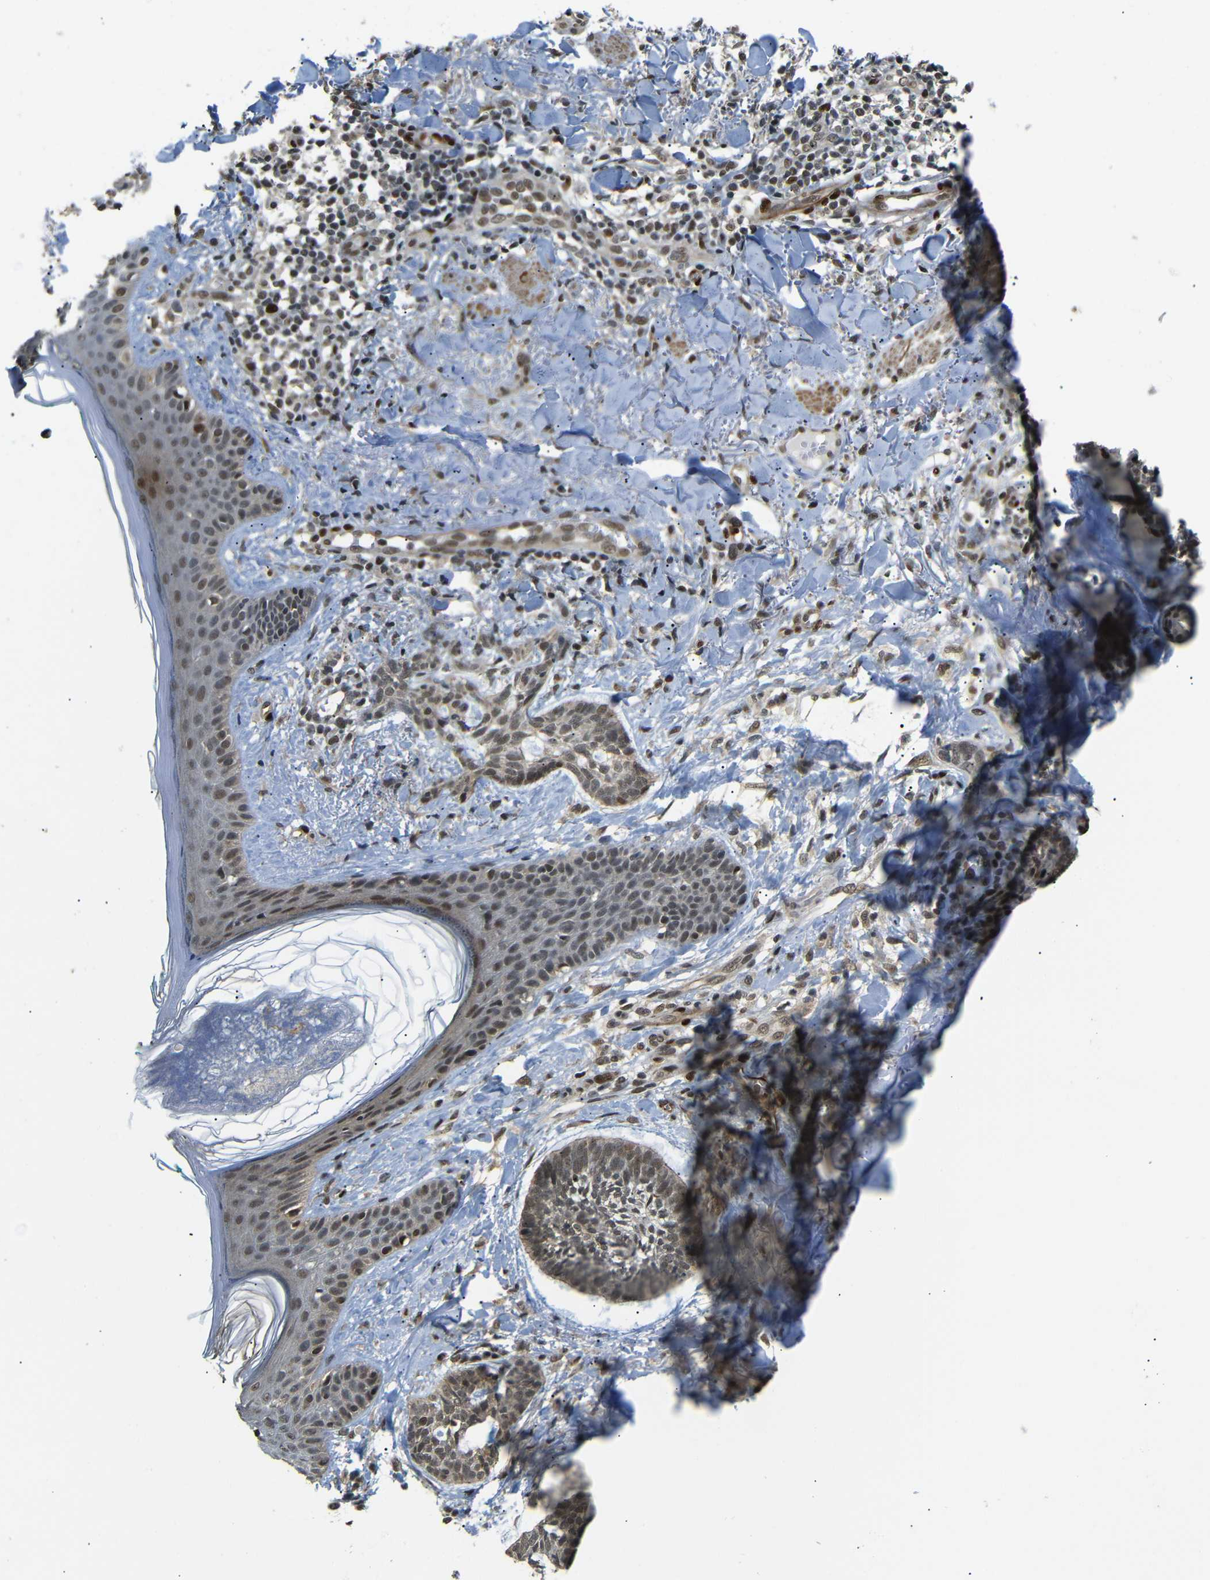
{"staining": {"intensity": "moderate", "quantity": ">75%", "location": "nuclear"}, "tissue": "skin cancer", "cell_type": "Tumor cells", "image_type": "cancer", "snomed": [{"axis": "morphology", "description": "Basal cell carcinoma"}, {"axis": "topography", "description": "Skin"}], "caption": "Skin basal cell carcinoma tissue reveals moderate nuclear staining in about >75% of tumor cells", "gene": "TBX2", "patient": {"sex": "male", "age": 43}}